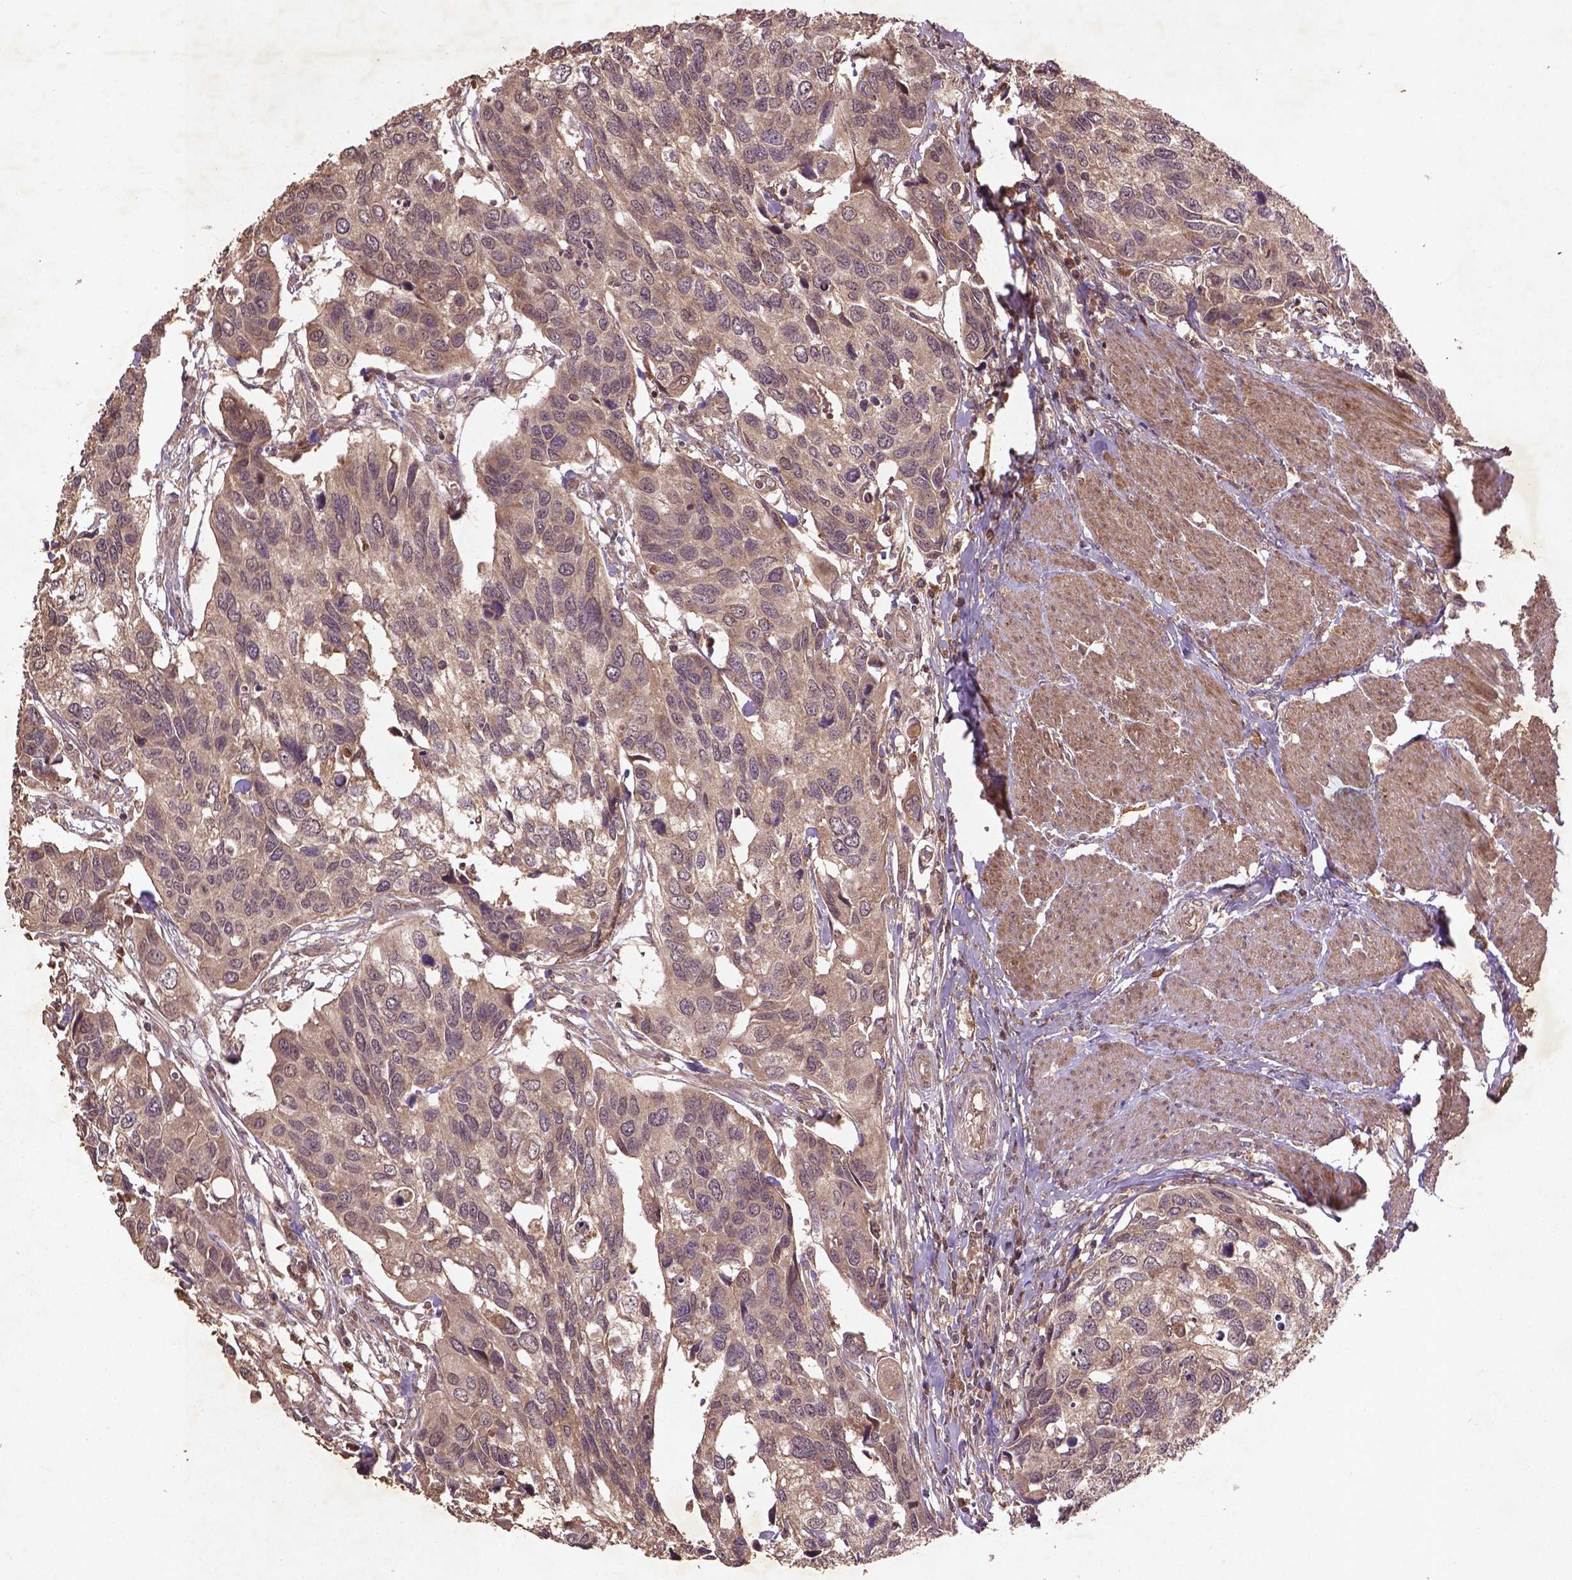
{"staining": {"intensity": "weak", "quantity": ">75%", "location": "cytoplasmic/membranous"}, "tissue": "urothelial cancer", "cell_type": "Tumor cells", "image_type": "cancer", "snomed": [{"axis": "morphology", "description": "Urothelial carcinoma, High grade"}, {"axis": "topography", "description": "Urinary bladder"}], "caption": "High-grade urothelial carcinoma tissue shows weak cytoplasmic/membranous positivity in about >75% of tumor cells, visualized by immunohistochemistry. Using DAB (brown) and hematoxylin (blue) stains, captured at high magnification using brightfield microscopy.", "gene": "NIPAL2", "patient": {"sex": "male", "age": 60}}